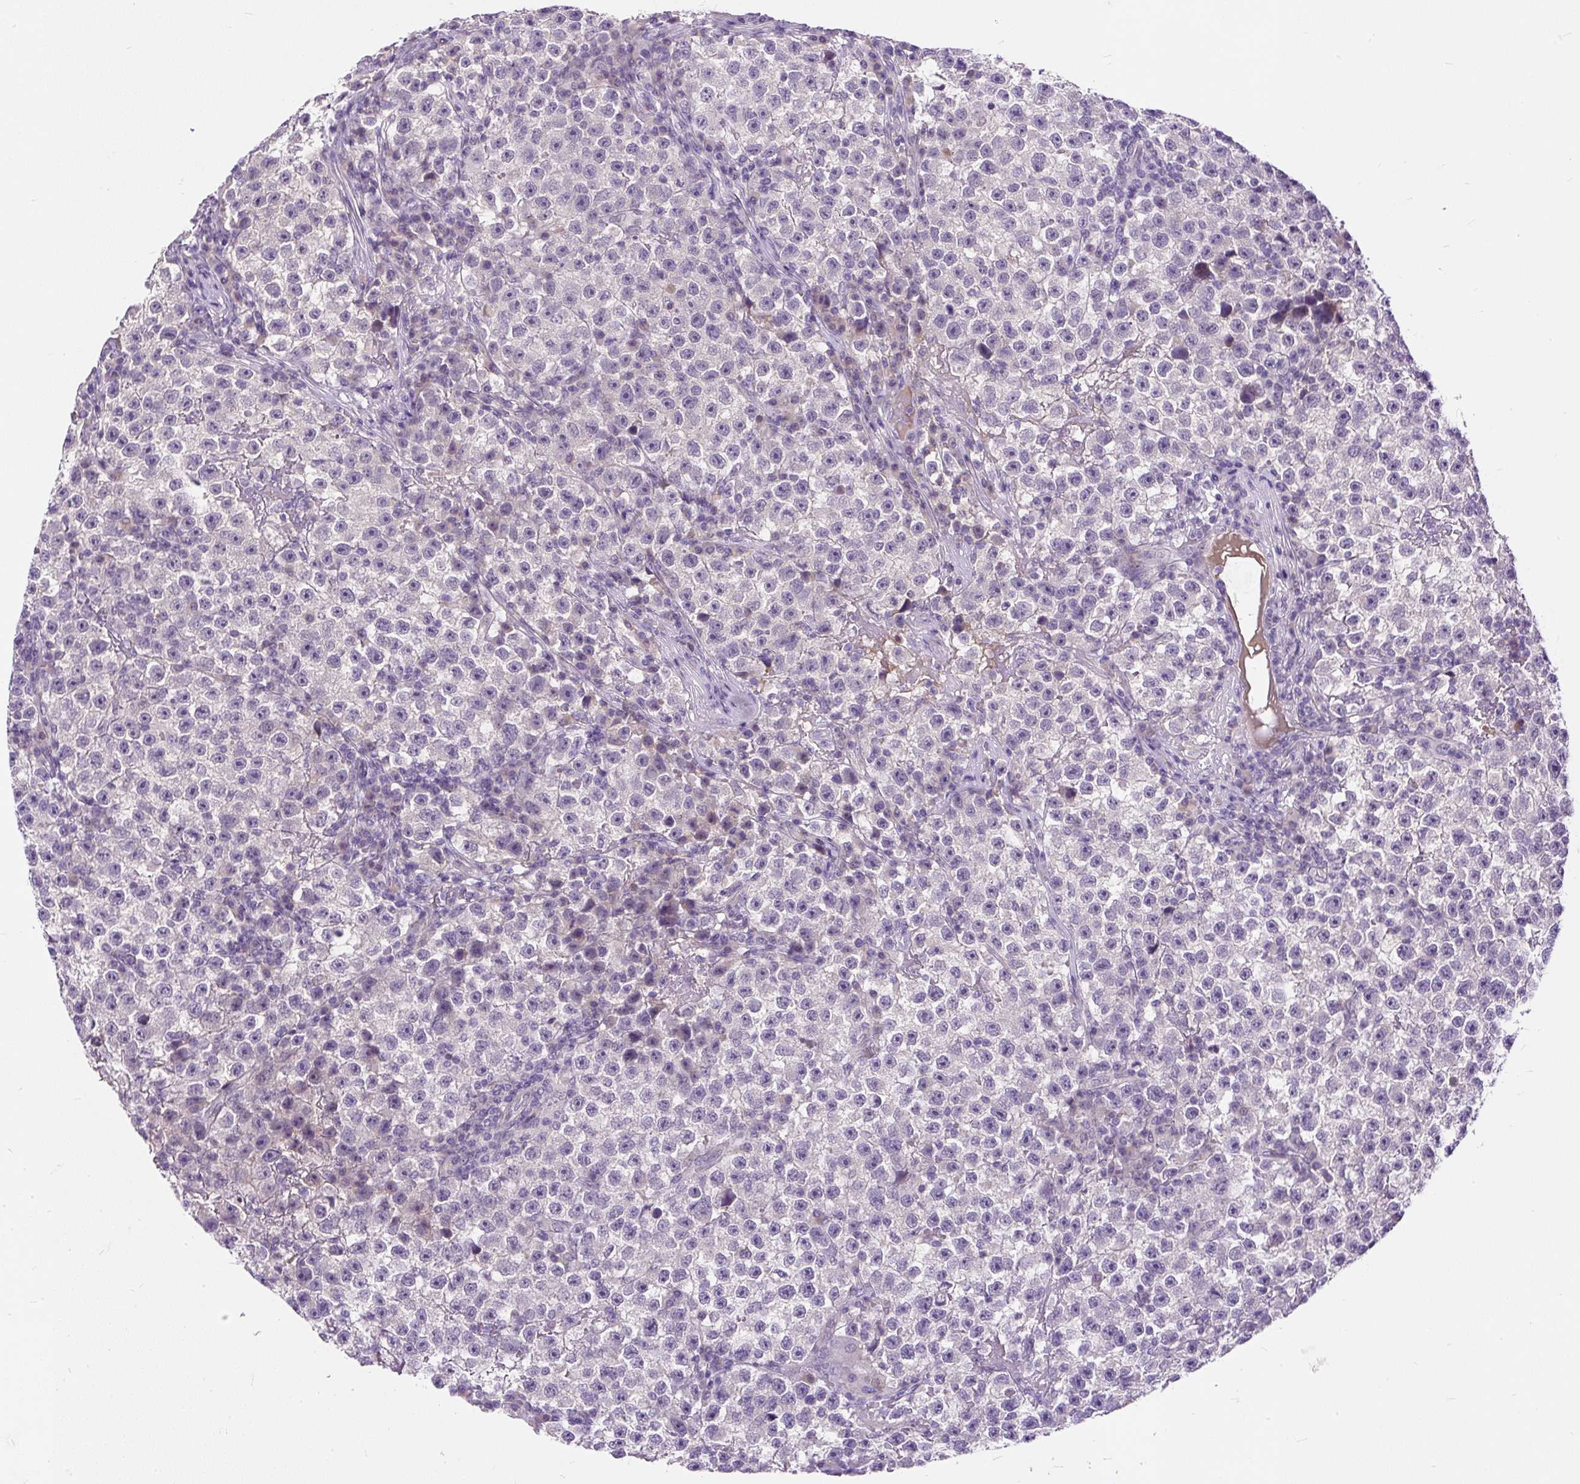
{"staining": {"intensity": "negative", "quantity": "none", "location": "none"}, "tissue": "testis cancer", "cell_type": "Tumor cells", "image_type": "cancer", "snomed": [{"axis": "morphology", "description": "Seminoma, NOS"}, {"axis": "topography", "description": "Testis"}], "caption": "DAB immunohistochemical staining of testis seminoma shows no significant expression in tumor cells. The staining was performed using DAB (3,3'-diaminobenzidine) to visualize the protein expression in brown, while the nuclei were stained in blue with hematoxylin (Magnification: 20x).", "gene": "KRTAP20-3", "patient": {"sex": "male", "age": 22}}